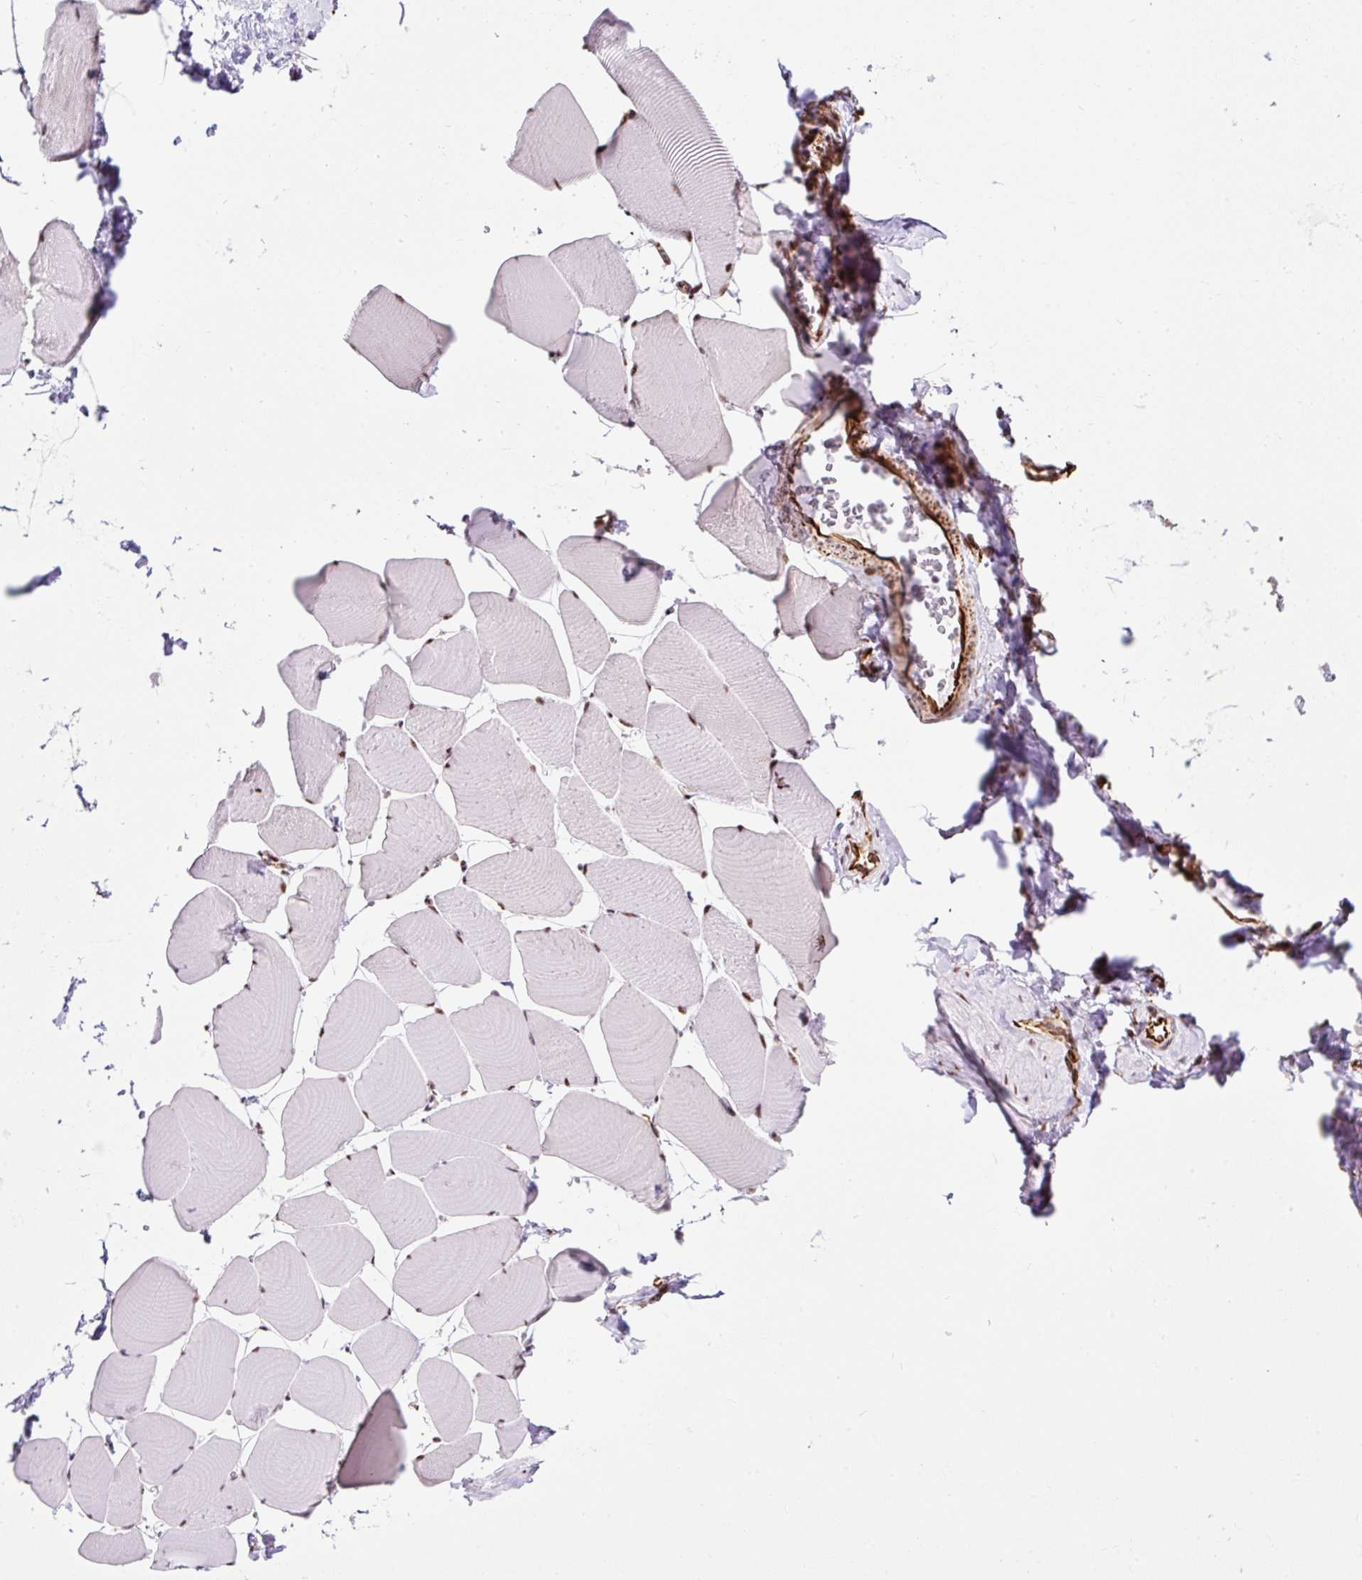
{"staining": {"intensity": "weak", "quantity": "25%-75%", "location": "nuclear"}, "tissue": "skeletal muscle", "cell_type": "Myocytes", "image_type": "normal", "snomed": [{"axis": "morphology", "description": "Normal tissue, NOS"}, {"axis": "topography", "description": "Skeletal muscle"}], "caption": "Immunohistochemical staining of unremarkable human skeletal muscle demonstrates 25%-75% levels of weak nuclear protein staining in about 25%-75% of myocytes.", "gene": "FMC1", "patient": {"sex": "male", "age": 25}}